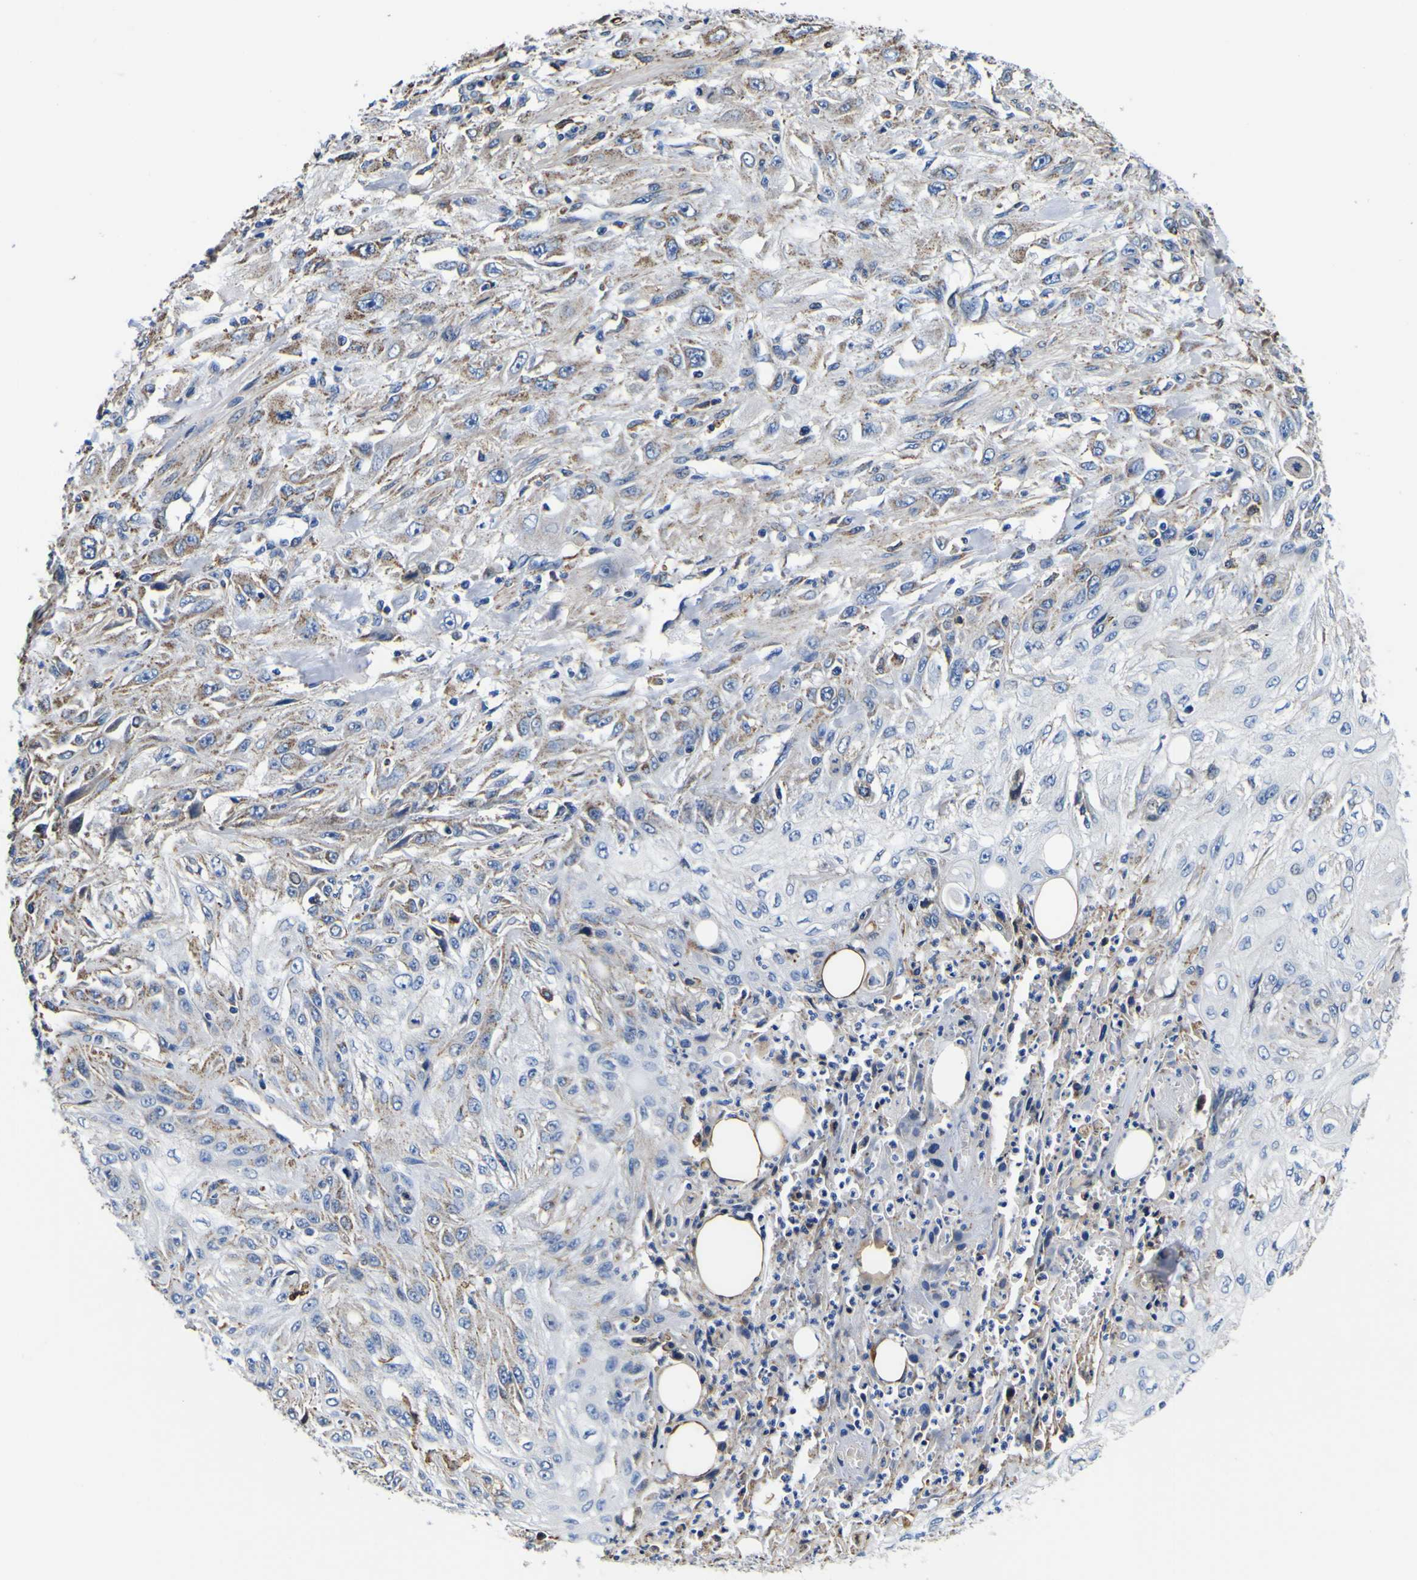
{"staining": {"intensity": "negative", "quantity": "none", "location": "none"}, "tissue": "skin cancer", "cell_type": "Tumor cells", "image_type": "cancer", "snomed": [{"axis": "morphology", "description": "Squamous cell carcinoma, NOS"}, {"axis": "topography", "description": "Skin"}], "caption": "An image of human skin cancer (squamous cell carcinoma) is negative for staining in tumor cells.", "gene": "PXDN", "patient": {"sex": "male", "age": 75}}